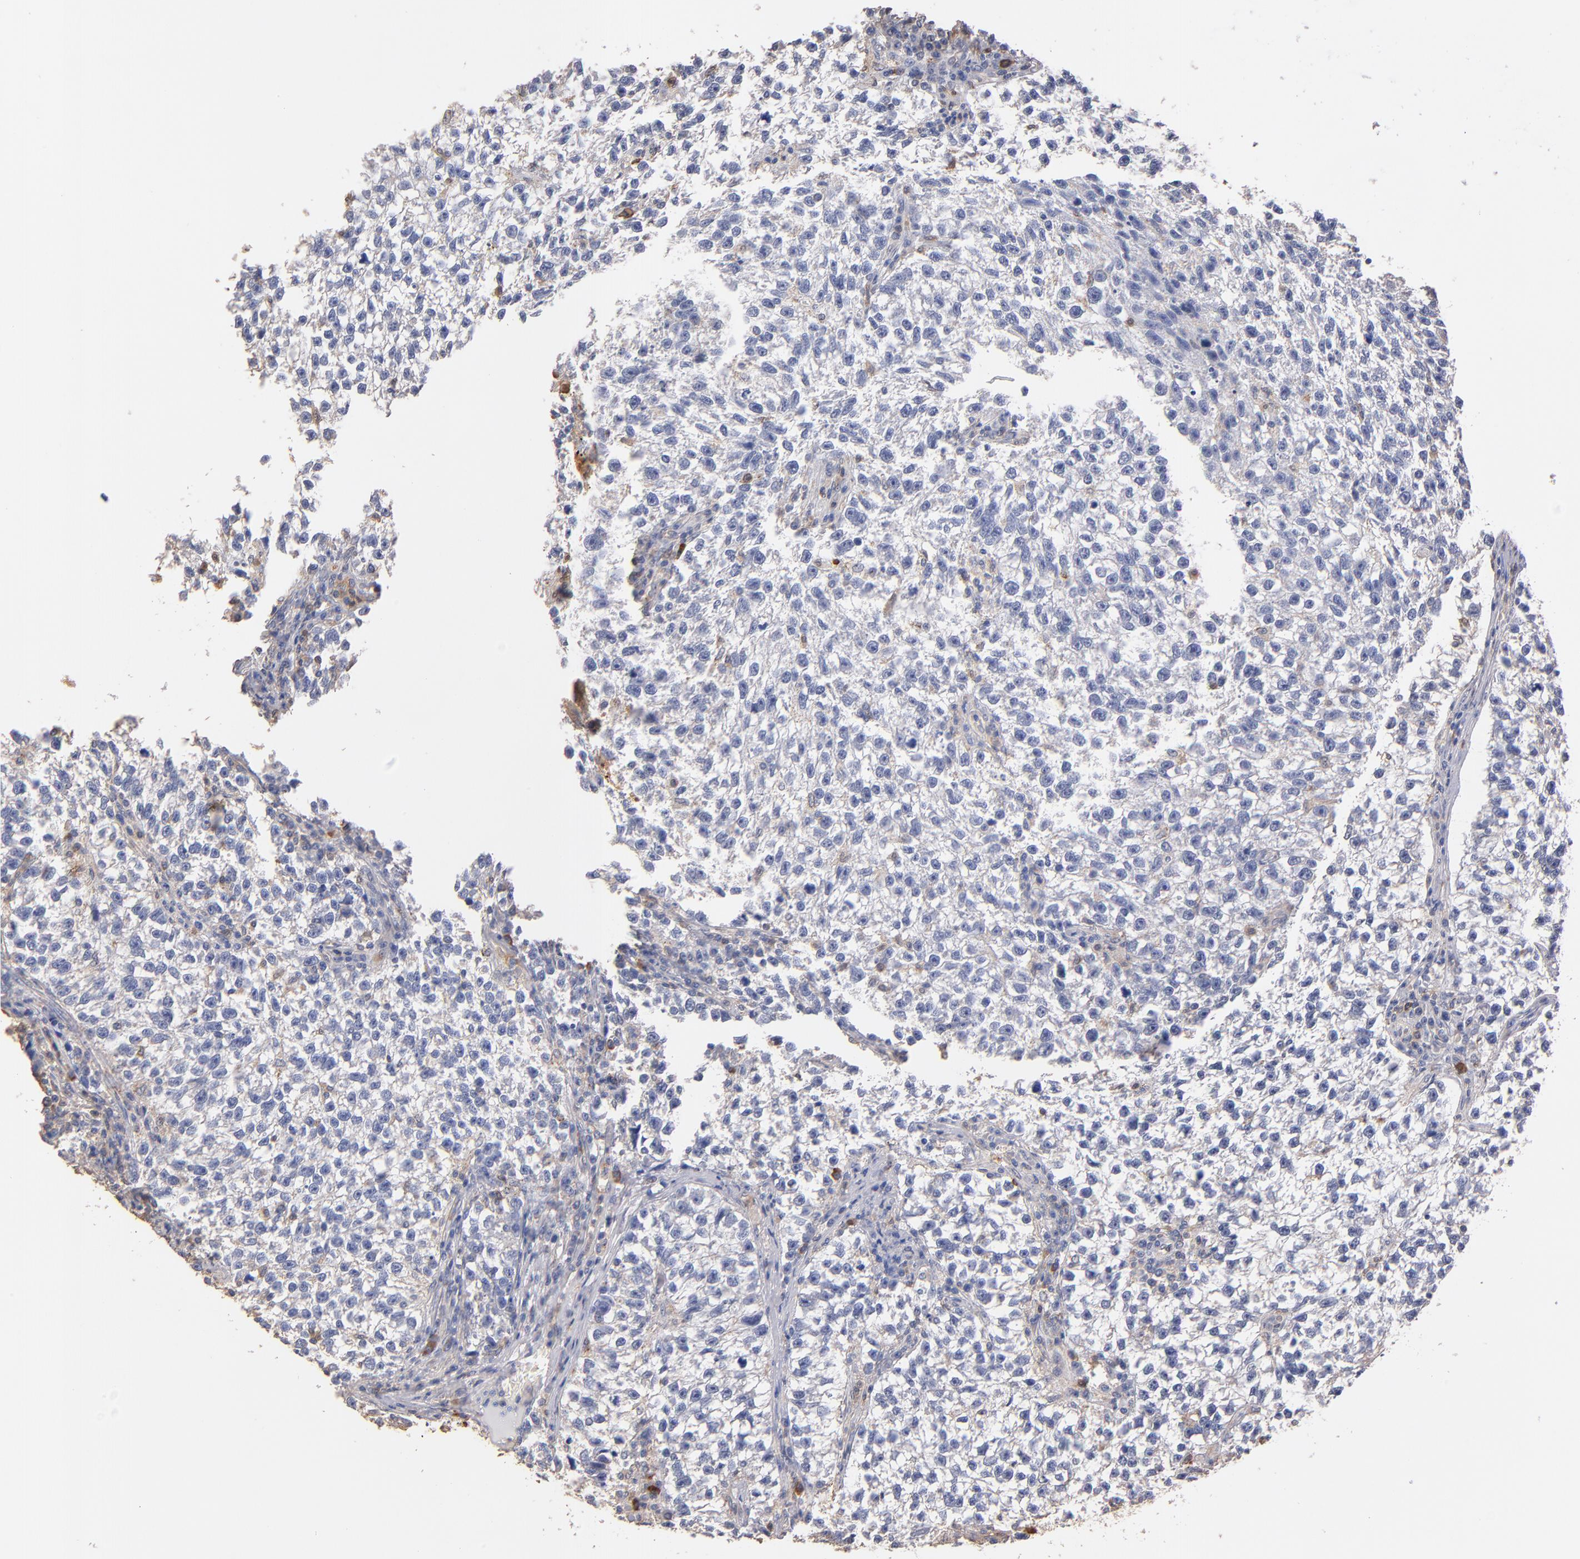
{"staining": {"intensity": "negative", "quantity": "none", "location": "none"}, "tissue": "testis cancer", "cell_type": "Tumor cells", "image_type": "cancer", "snomed": [{"axis": "morphology", "description": "Seminoma, NOS"}, {"axis": "topography", "description": "Testis"}], "caption": "The photomicrograph shows no significant staining in tumor cells of testis seminoma.", "gene": "RO60", "patient": {"sex": "male", "age": 38}}